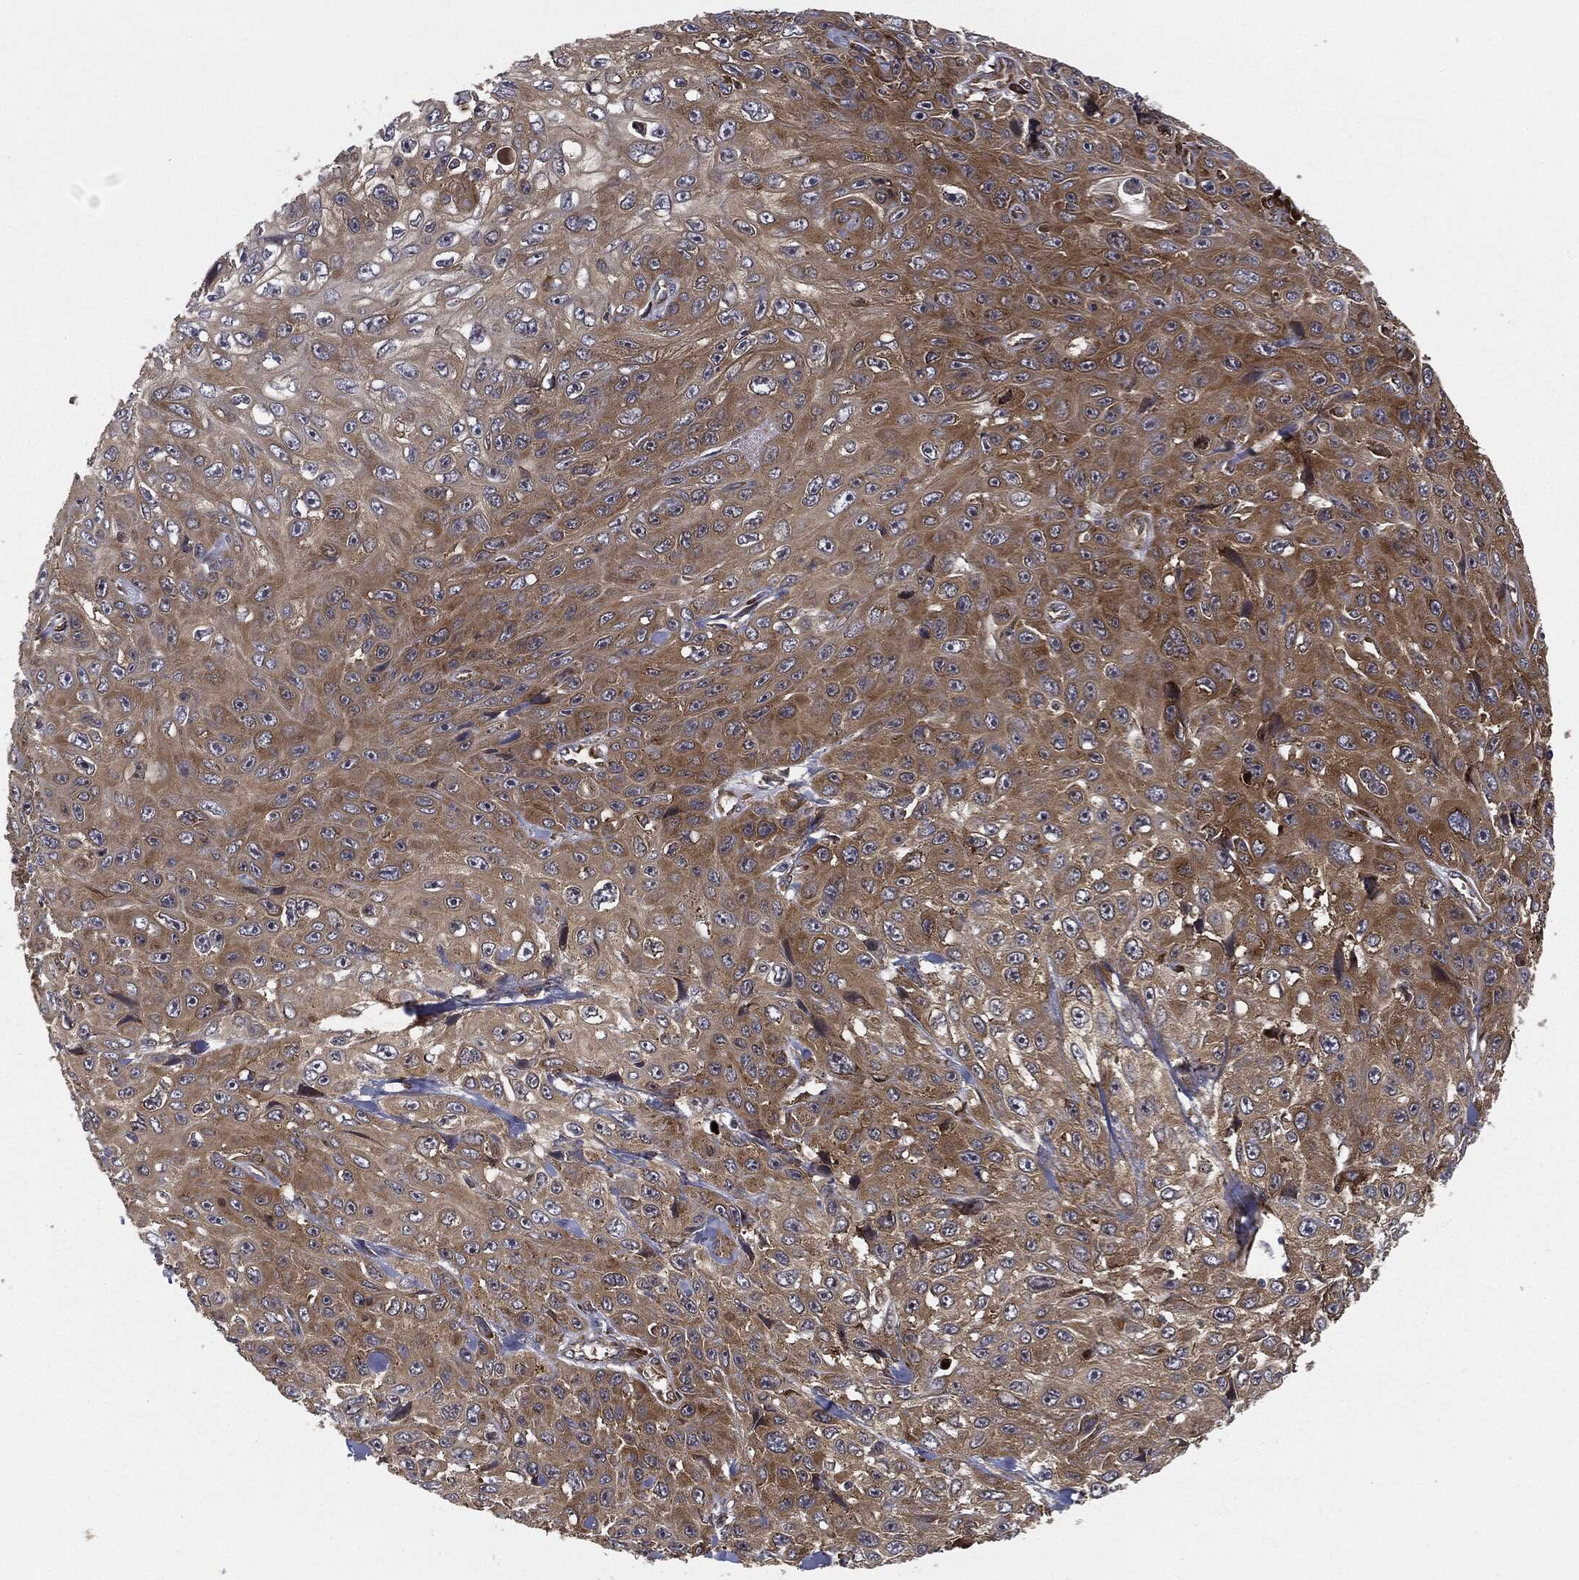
{"staining": {"intensity": "moderate", "quantity": ">75%", "location": "cytoplasmic/membranous"}, "tissue": "skin cancer", "cell_type": "Tumor cells", "image_type": "cancer", "snomed": [{"axis": "morphology", "description": "Squamous cell carcinoma, NOS"}, {"axis": "topography", "description": "Skin"}], "caption": "Tumor cells show medium levels of moderate cytoplasmic/membranous expression in about >75% of cells in human skin cancer. The staining is performed using DAB brown chromogen to label protein expression. The nuclei are counter-stained blue using hematoxylin.", "gene": "EIF2AK2", "patient": {"sex": "male", "age": 82}}